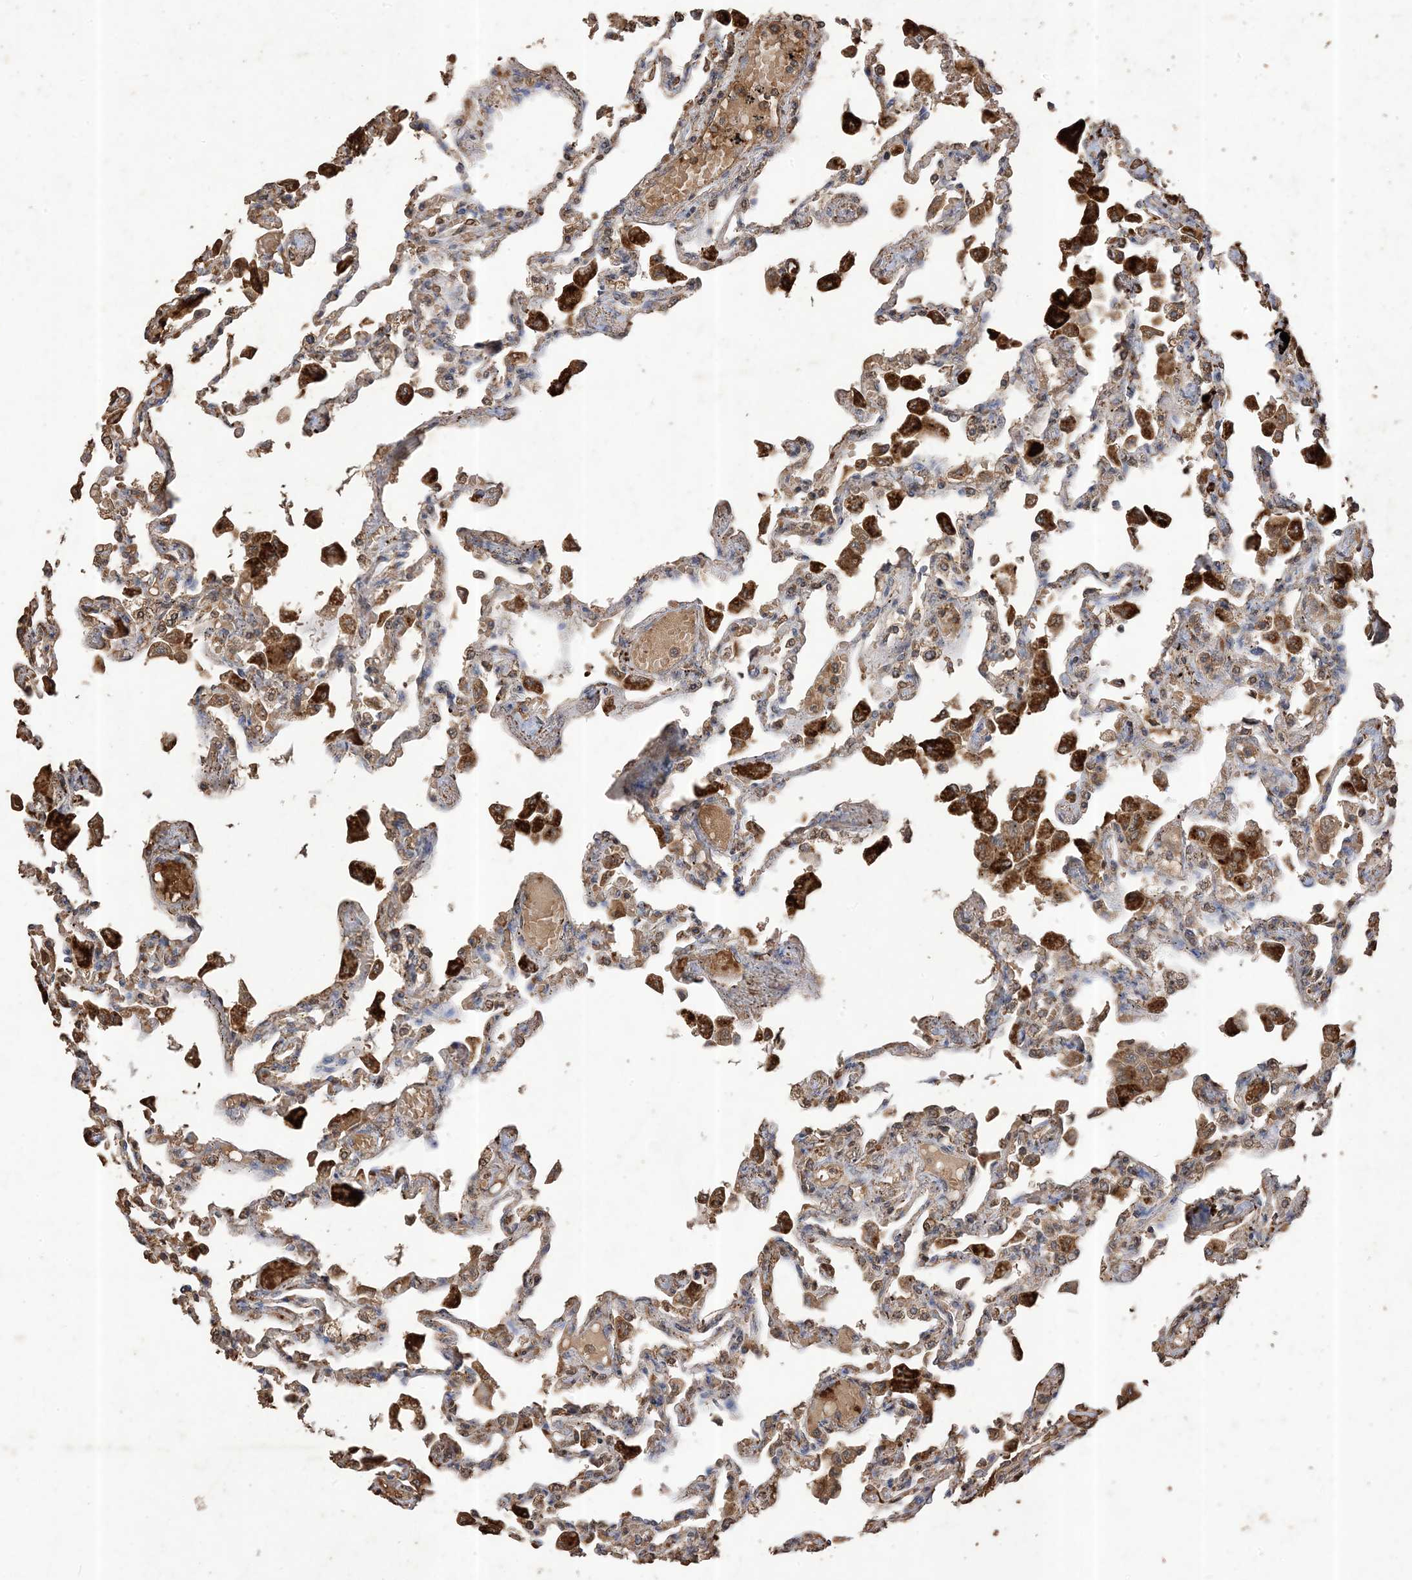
{"staining": {"intensity": "moderate", "quantity": "25%-75%", "location": "cytoplasmic/membranous"}, "tissue": "lung", "cell_type": "Alveolar cells", "image_type": "normal", "snomed": [{"axis": "morphology", "description": "Normal tissue, NOS"}, {"axis": "topography", "description": "Bronchus"}, {"axis": "topography", "description": "Lung"}], "caption": "Alveolar cells show moderate cytoplasmic/membranous expression in approximately 25%-75% of cells in normal lung.", "gene": "HPS4", "patient": {"sex": "female", "age": 49}}